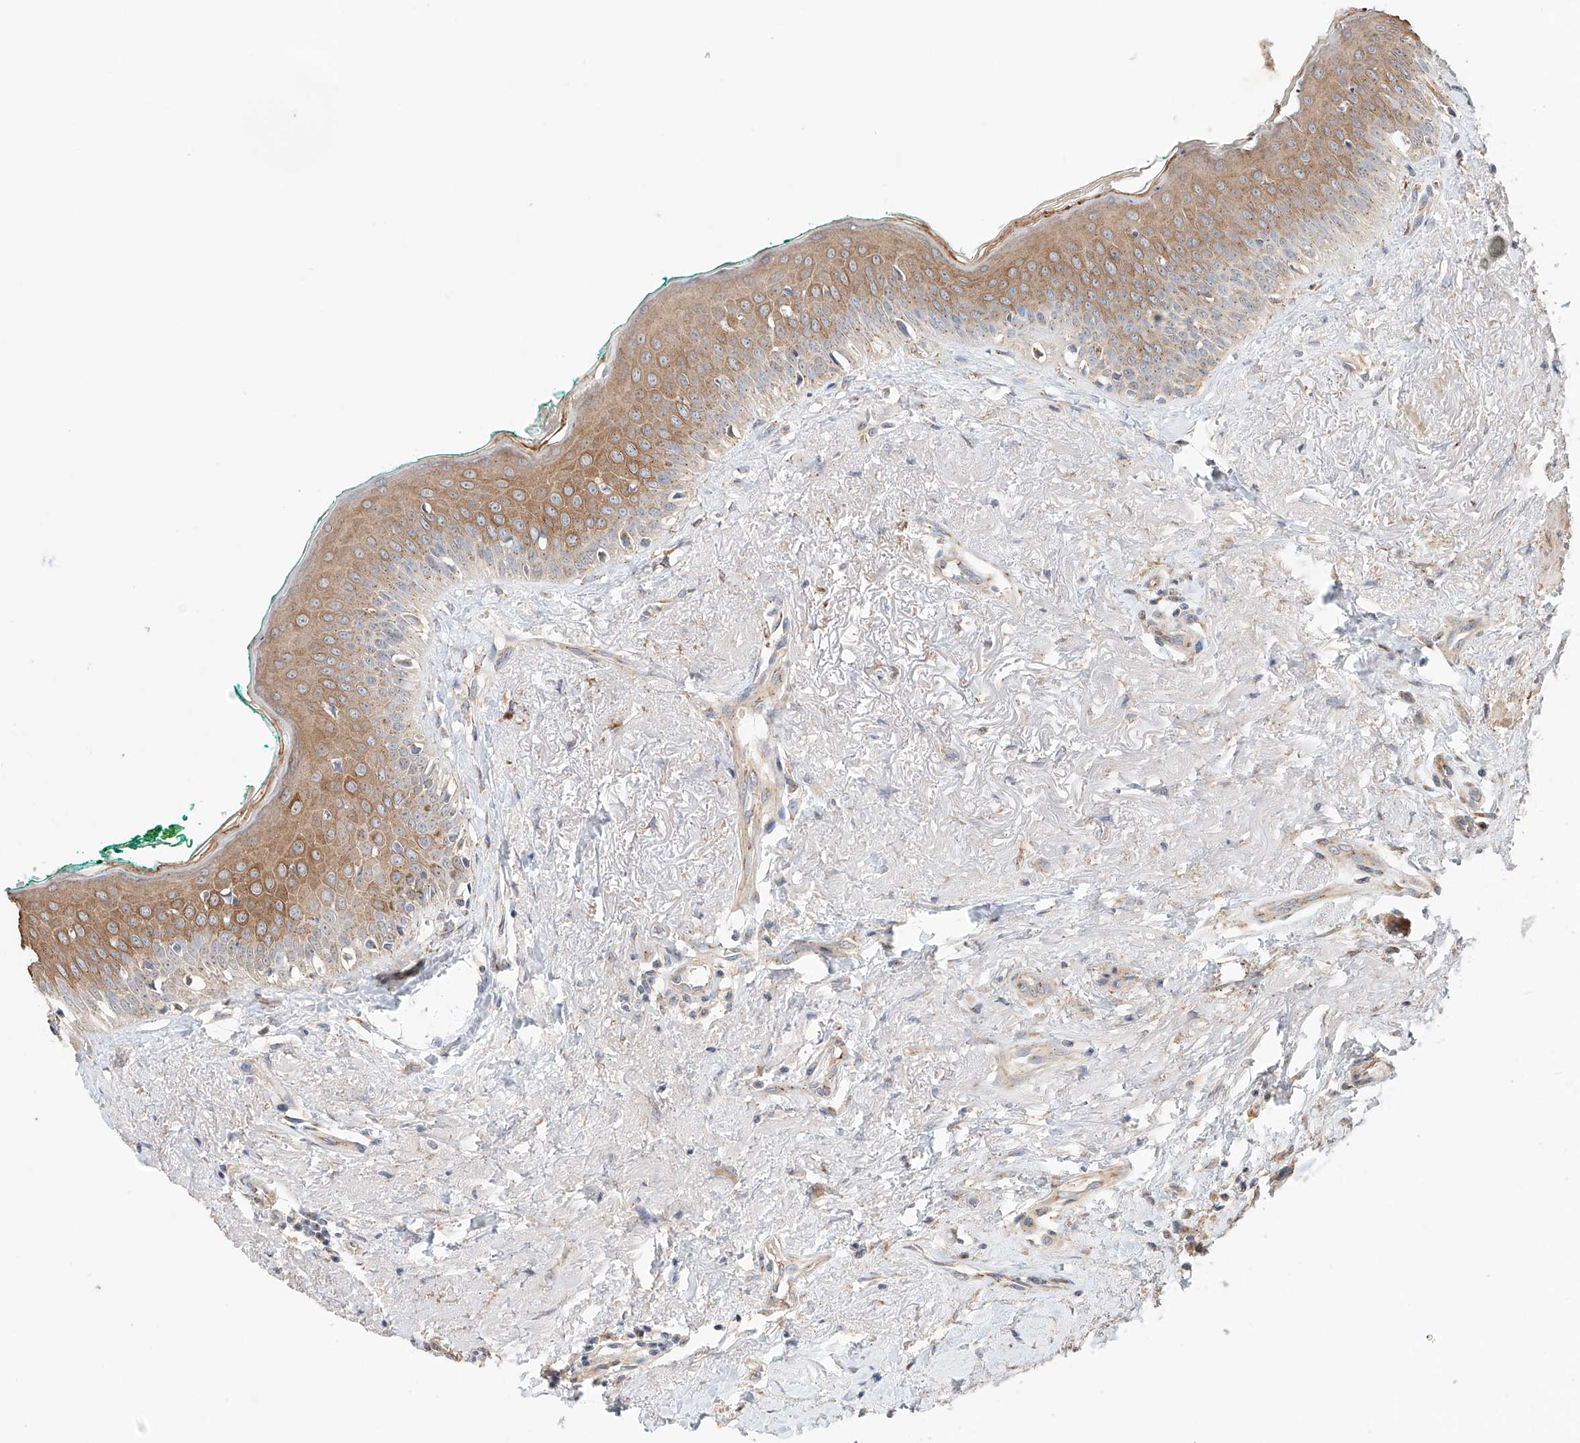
{"staining": {"intensity": "moderate", "quantity": ">75%", "location": "cytoplasmic/membranous,nuclear"}, "tissue": "oral mucosa", "cell_type": "Squamous epithelial cells", "image_type": "normal", "snomed": [{"axis": "morphology", "description": "Normal tissue, NOS"}, {"axis": "topography", "description": "Oral tissue"}], "caption": "Immunohistochemistry (IHC) photomicrograph of benign oral mucosa stained for a protein (brown), which shows medium levels of moderate cytoplasmic/membranous,nuclear positivity in approximately >75% of squamous epithelial cells.", "gene": "MOSPD1", "patient": {"sex": "female", "age": 70}}